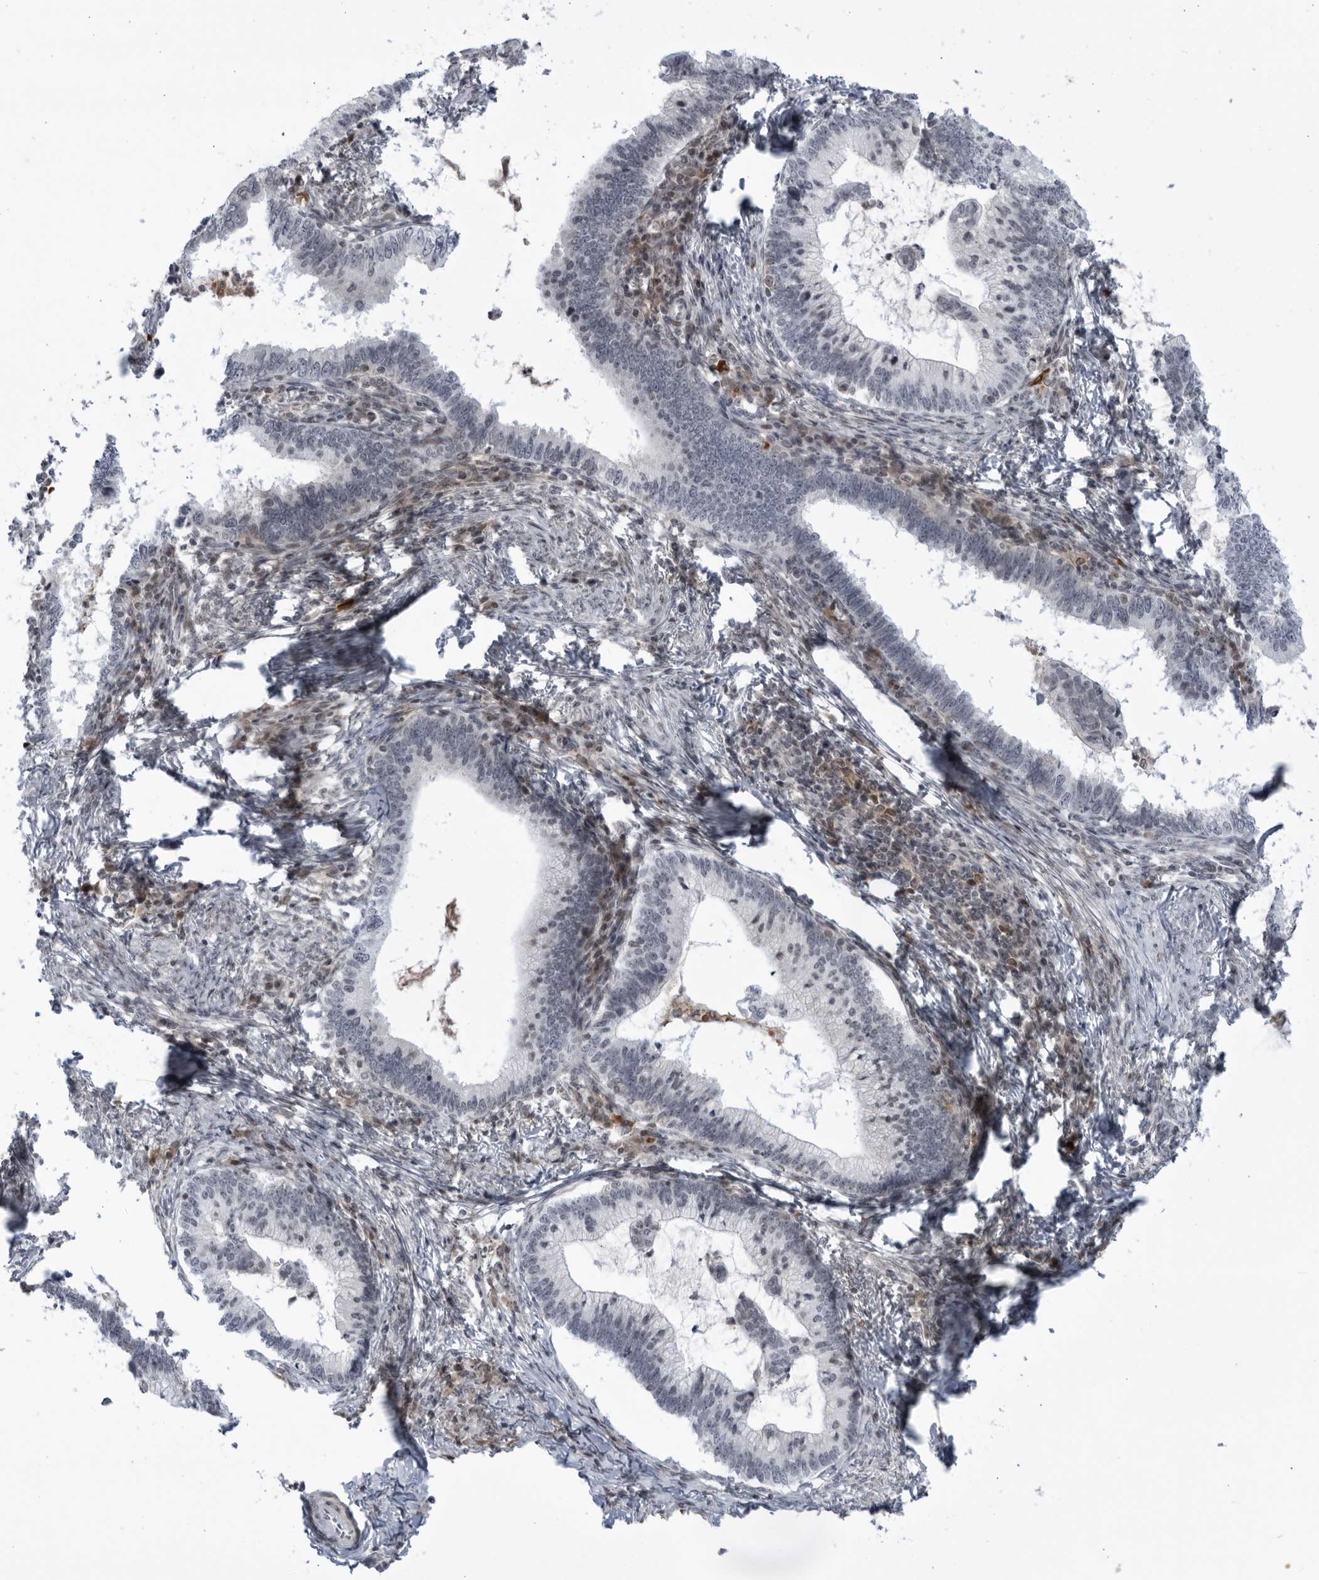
{"staining": {"intensity": "negative", "quantity": "none", "location": "none"}, "tissue": "cervical cancer", "cell_type": "Tumor cells", "image_type": "cancer", "snomed": [{"axis": "morphology", "description": "Adenocarcinoma, NOS"}, {"axis": "topography", "description": "Cervix"}], "caption": "IHC image of cervical adenocarcinoma stained for a protein (brown), which exhibits no positivity in tumor cells.", "gene": "DTL", "patient": {"sex": "female", "age": 36}}